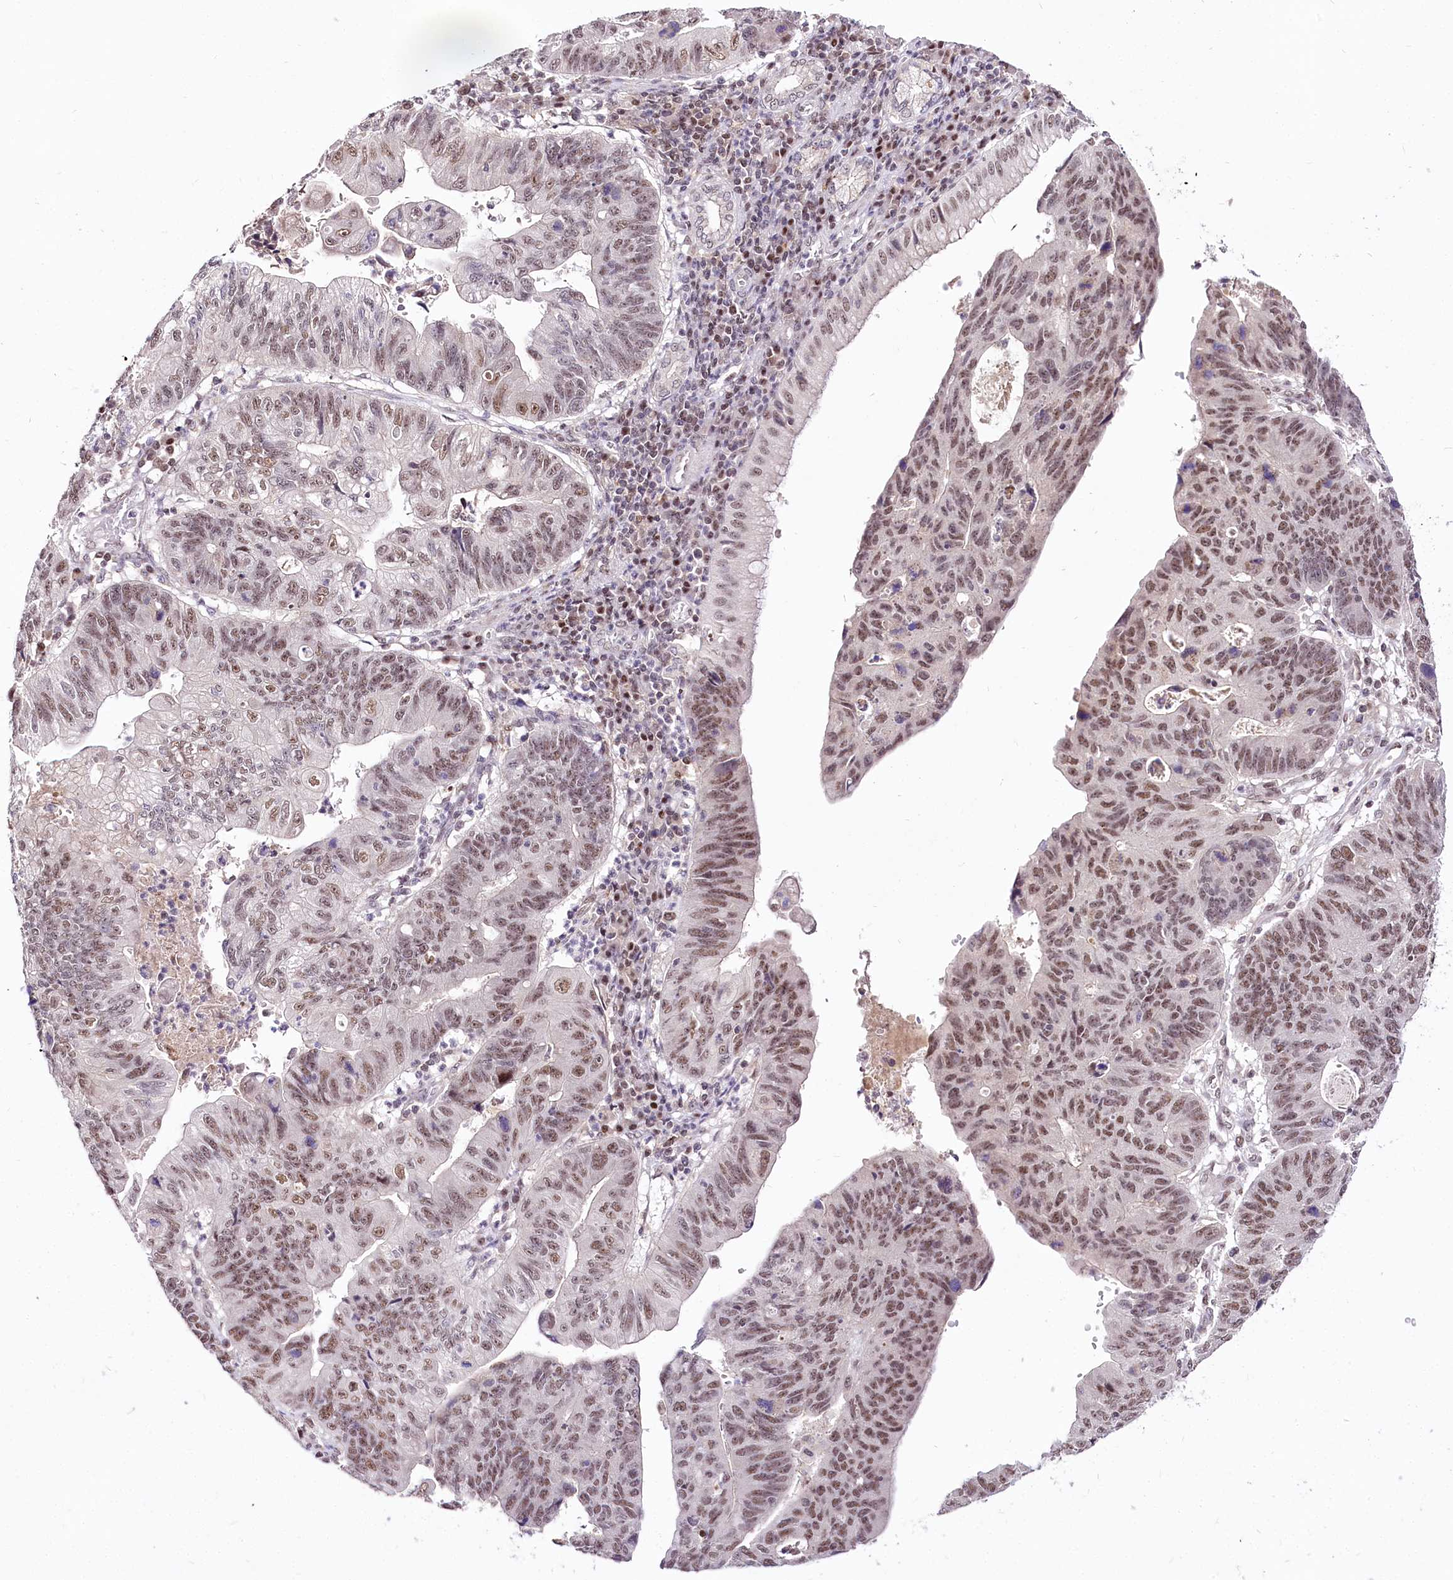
{"staining": {"intensity": "moderate", "quantity": ">75%", "location": "nuclear"}, "tissue": "stomach cancer", "cell_type": "Tumor cells", "image_type": "cancer", "snomed": [{"axis": "morphology", "description": "Adenocarcinoma, NOS"}, {"axis": "topography", "description": "Stomach"}], "caption": "This micrograph reveals stomach cancer (adenocarcinoma) stained with immunohistochemistry (IHC) to label a protein in brown. The nuclear of tumor cells show moderate positivity for the protein. Nuclei are counter-stained blue.", "gene": "POLA2", "patient": {"sex": "male", "age": 59}}